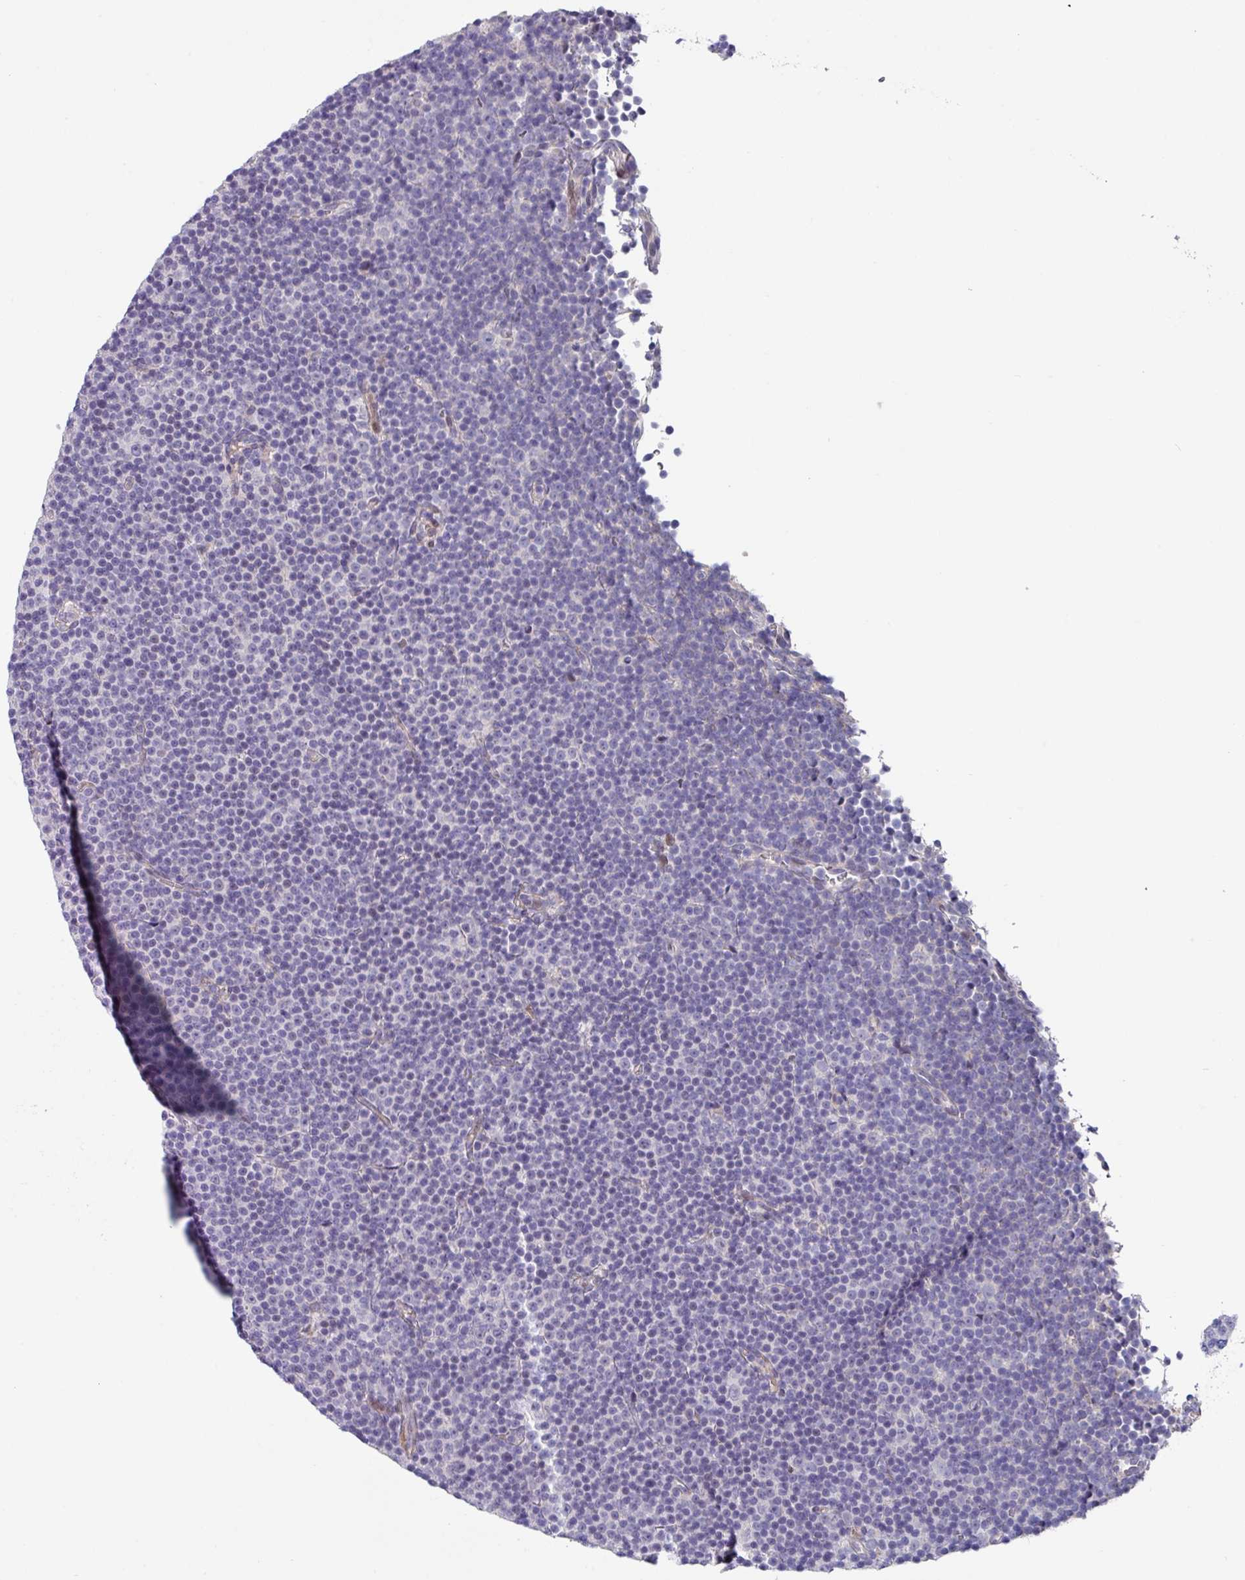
{"staining": {"intensity": "negative", "quantity": "none", "location": "none"}, "tissue": "lymphoma", "cell_type": "Tumor cells", "image_type": "cancer", "snomed": [{"axis": "morphology", "description": "Malignant lymphoma, non-Hodgkin's type, Low grade"}, {"axis": "topography", "description": "Lymph node"}], "caption": "Tumor cells are negative for protein expression in human malignant lymphoma, non-Hodgkin's type (low-grade). (IHC, brightfield microscopy, high magnification).", "gene": "KLHL3", "patient": {"sex": "female", "age": 67}}